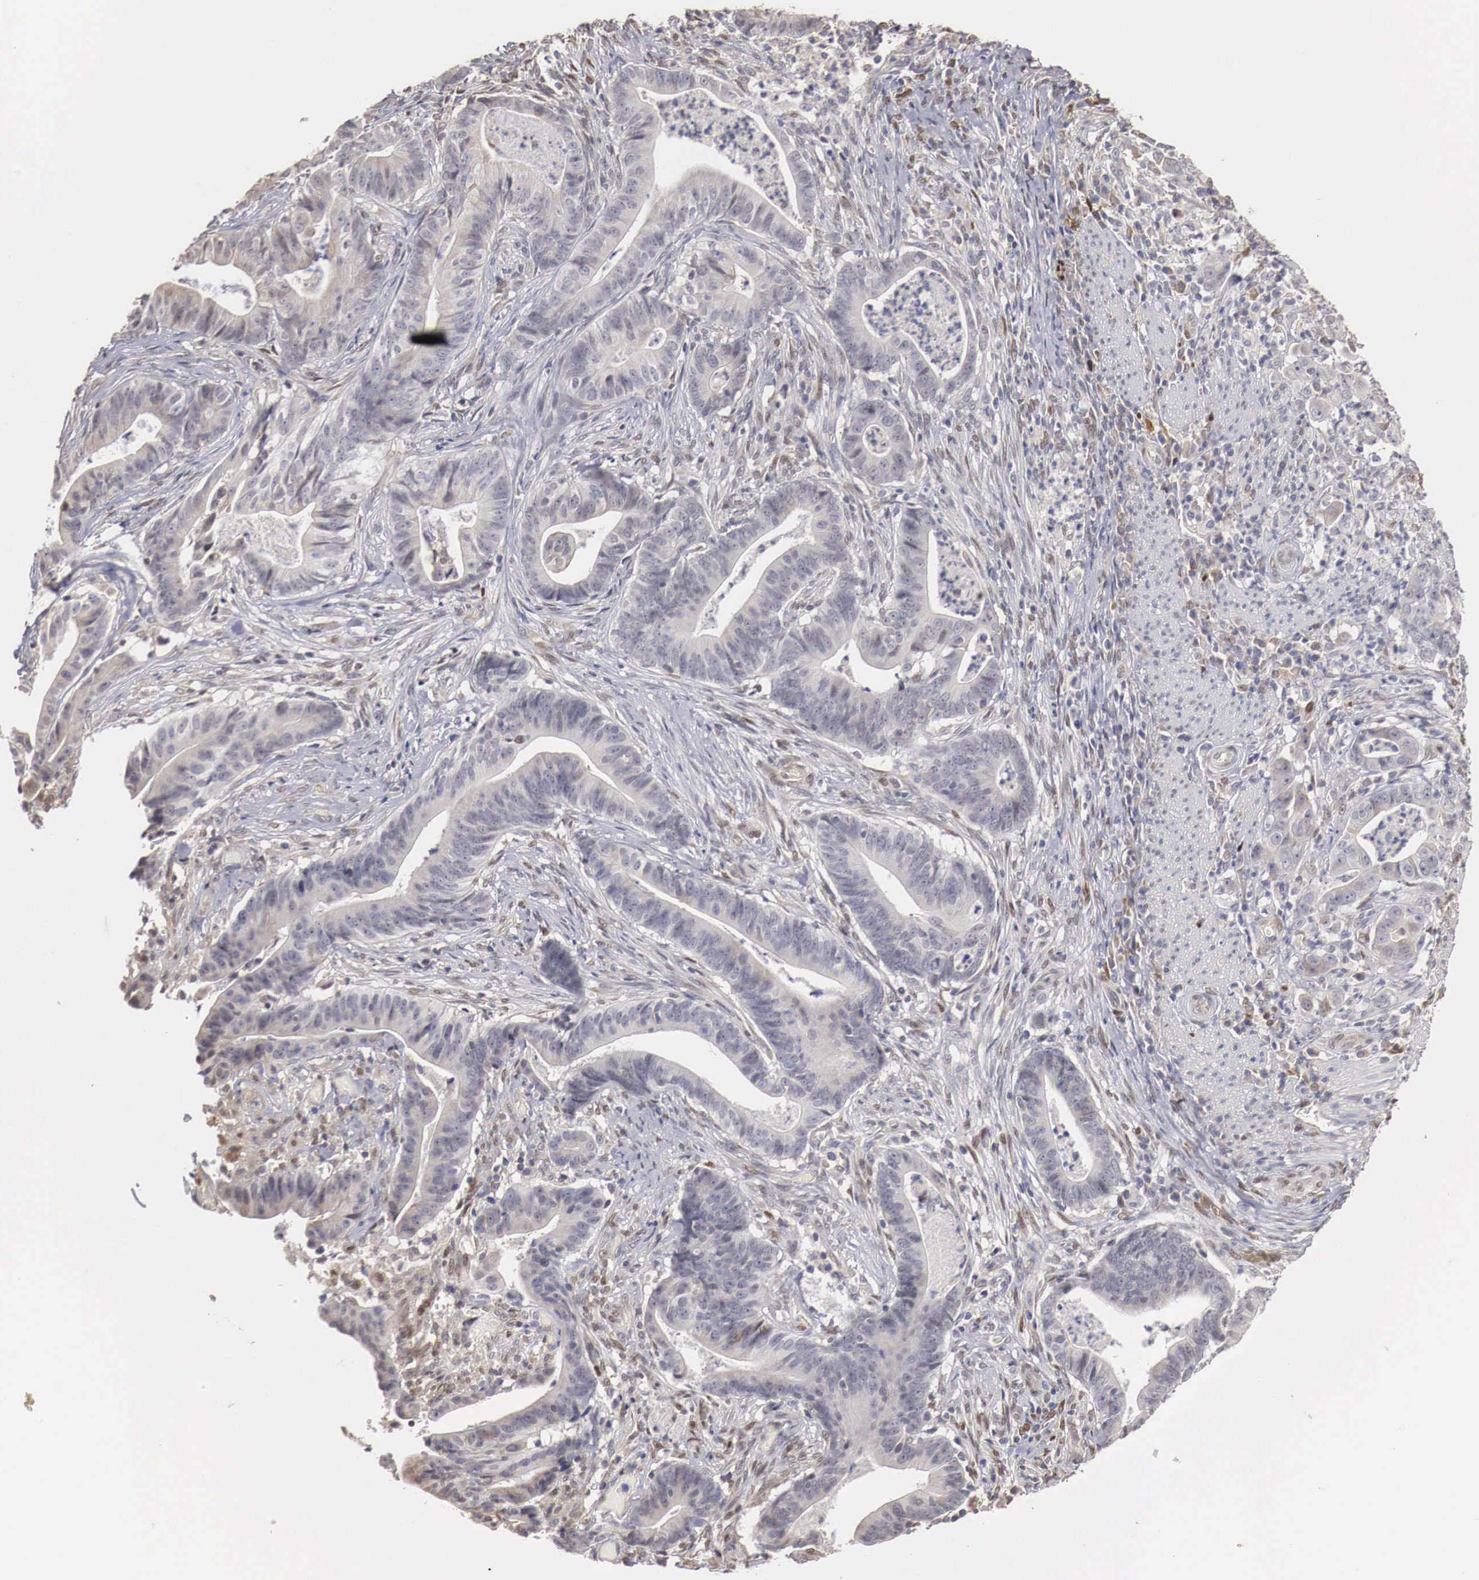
{"staining": {"intensity": "negative", "quantity": "none", "location": "none"}, "tissue": "stomach cancer", "cell_type": "Tumor cells", "image_type": "cancer", "snomed": [{"axis": "morphology", "description": "Adenocarcinoma, NOS"}, {"axis": "topography", "description": "Stomach, lower"}], "caption": "Stomach cancer (adenocarcinoma) was stained to show a protein in brown. There is no significant positivity in tumor cells.", "gene": "KHDRBS2", "patient": {"sex": "female", "age": 86}}